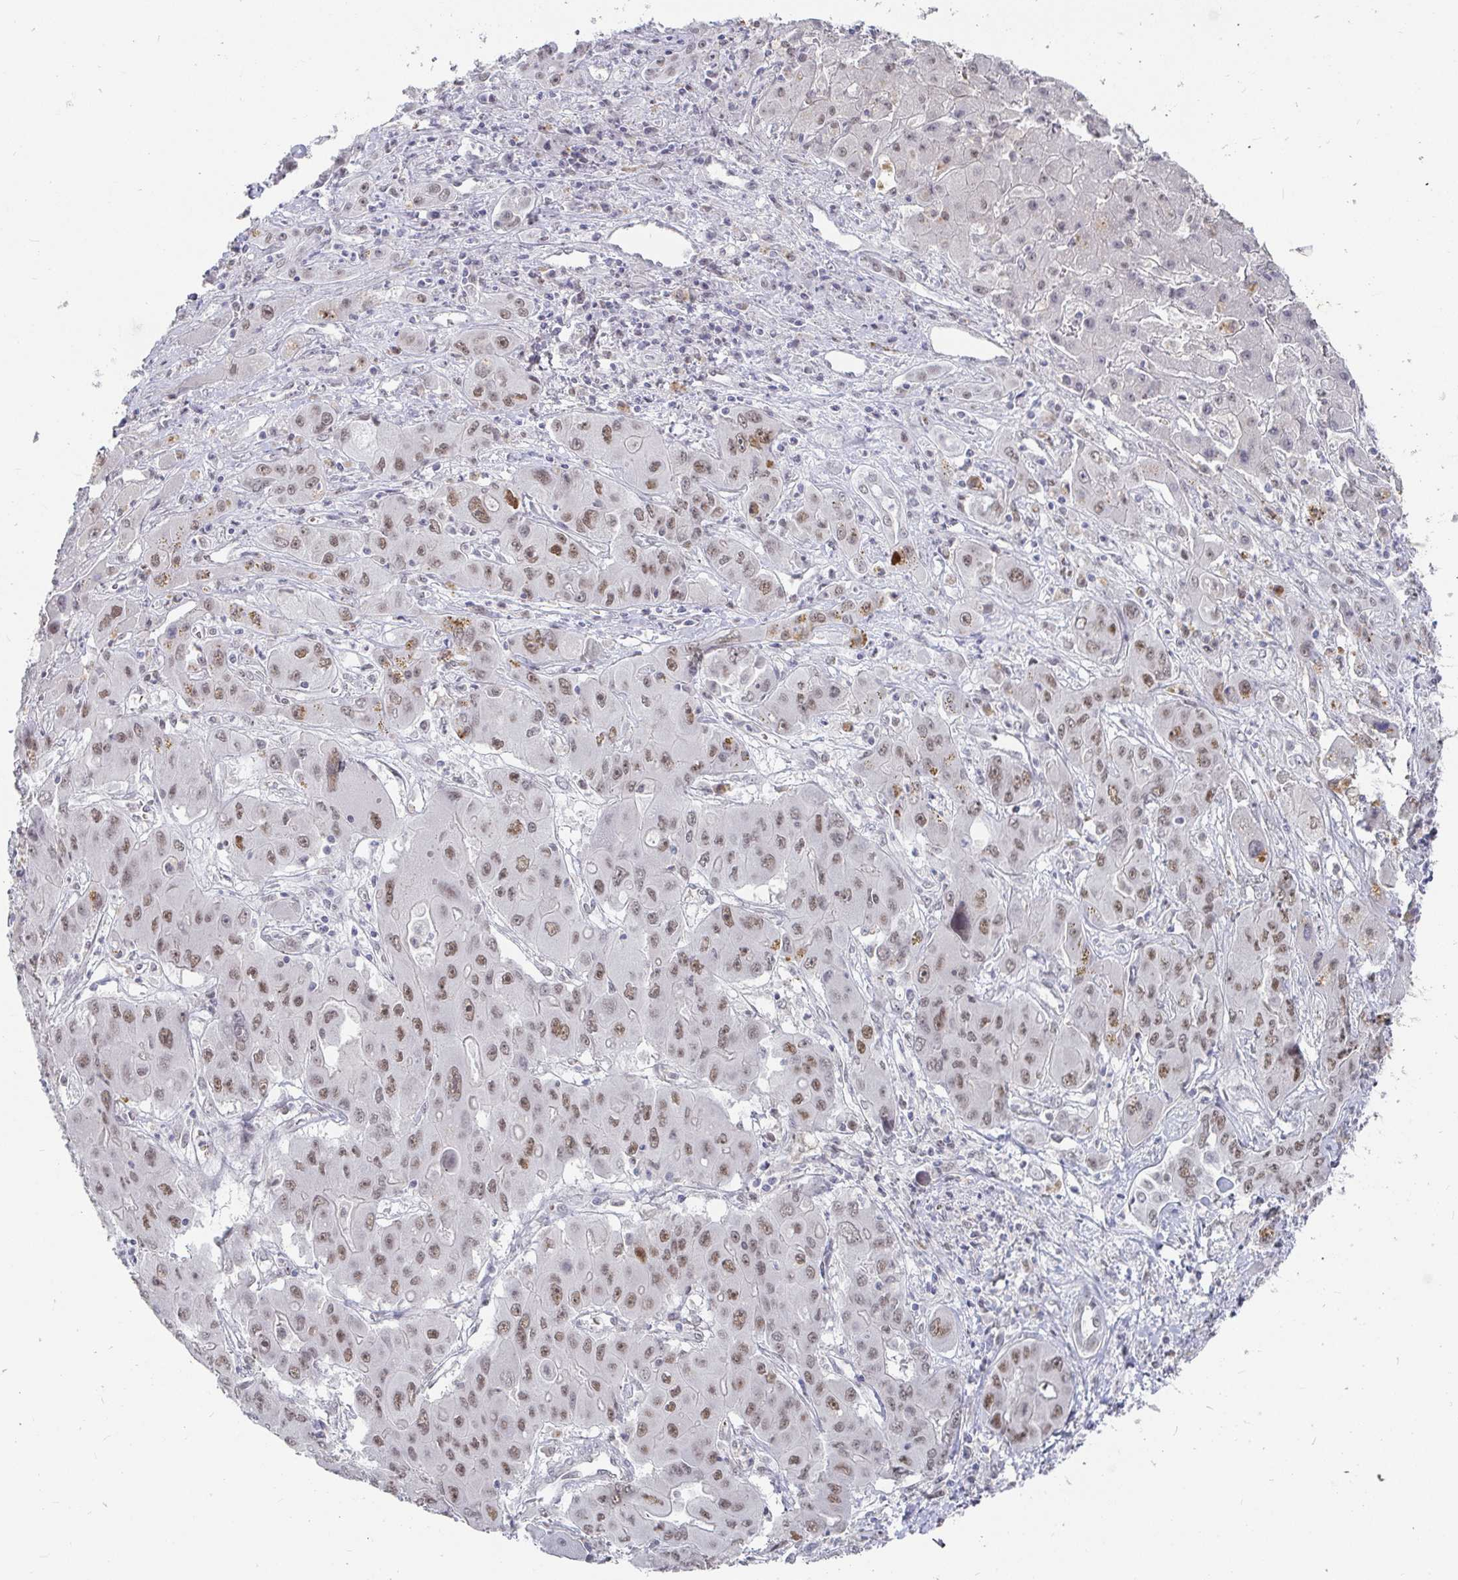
{"staining": {"intensity": "moderate", "quantity": ">75%", "location": "nuclear"}, "tissue": "liver cancer", "cell_type": "Tumor cells", "image_type": "cancer", "snomed": [{"axis": "morphology", "description": "Cholangiocarcinoma"}, {"axis": "topography", "description": "Liver"}], "caption": "IHC staining of liver cholangiocarcinoma, which shows medium levels of moderate nuclear staining in about >75% of tumor cells indicating moderate nuclear protein positivity. The staining was performed using DAB (3,3'-diaminobenzidine) (brown) for protein detection and nuclei were counterstained in hematoxylin (blue).", "gene": "RCOR1", "patient": {"sex": "male", "age": 67}}